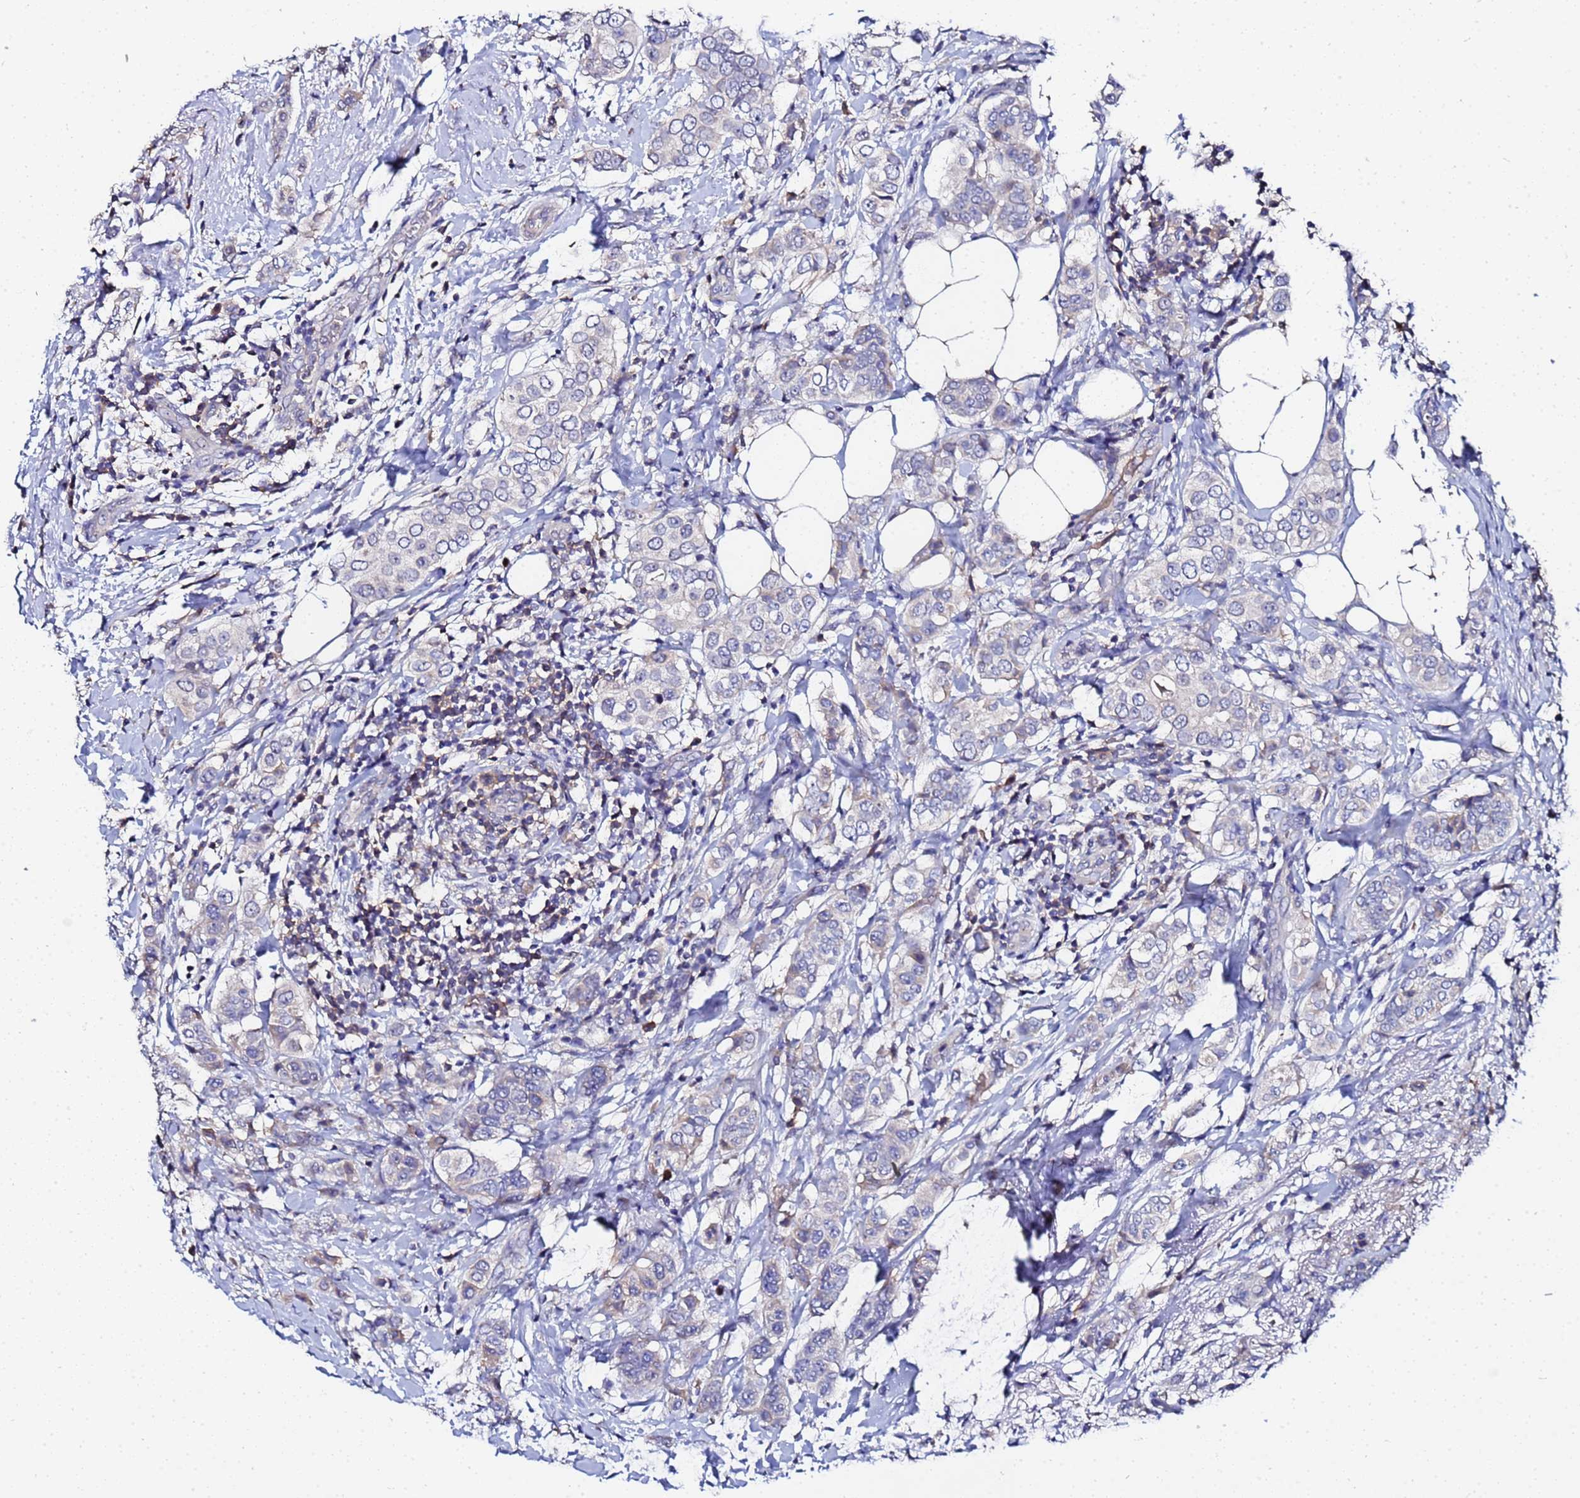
{"staining": {"intensity": "negative", "quantity": "none", "location": "none"}, "tissue": "breast cancer", "cell_type": "Tumor cells", "image_type": "cancer", "snomed": [{"axis": "morphology", "description": "Lobular carcinoma"}, {"axis": "topography", "description": "Breast"}], "caption": "The IHC histopathology image has no significant positivity in tumor cells of breast lobular carcinoma tissue.", "gene": "TCP10L", "patient": {"sex": "female", "age": 51}}